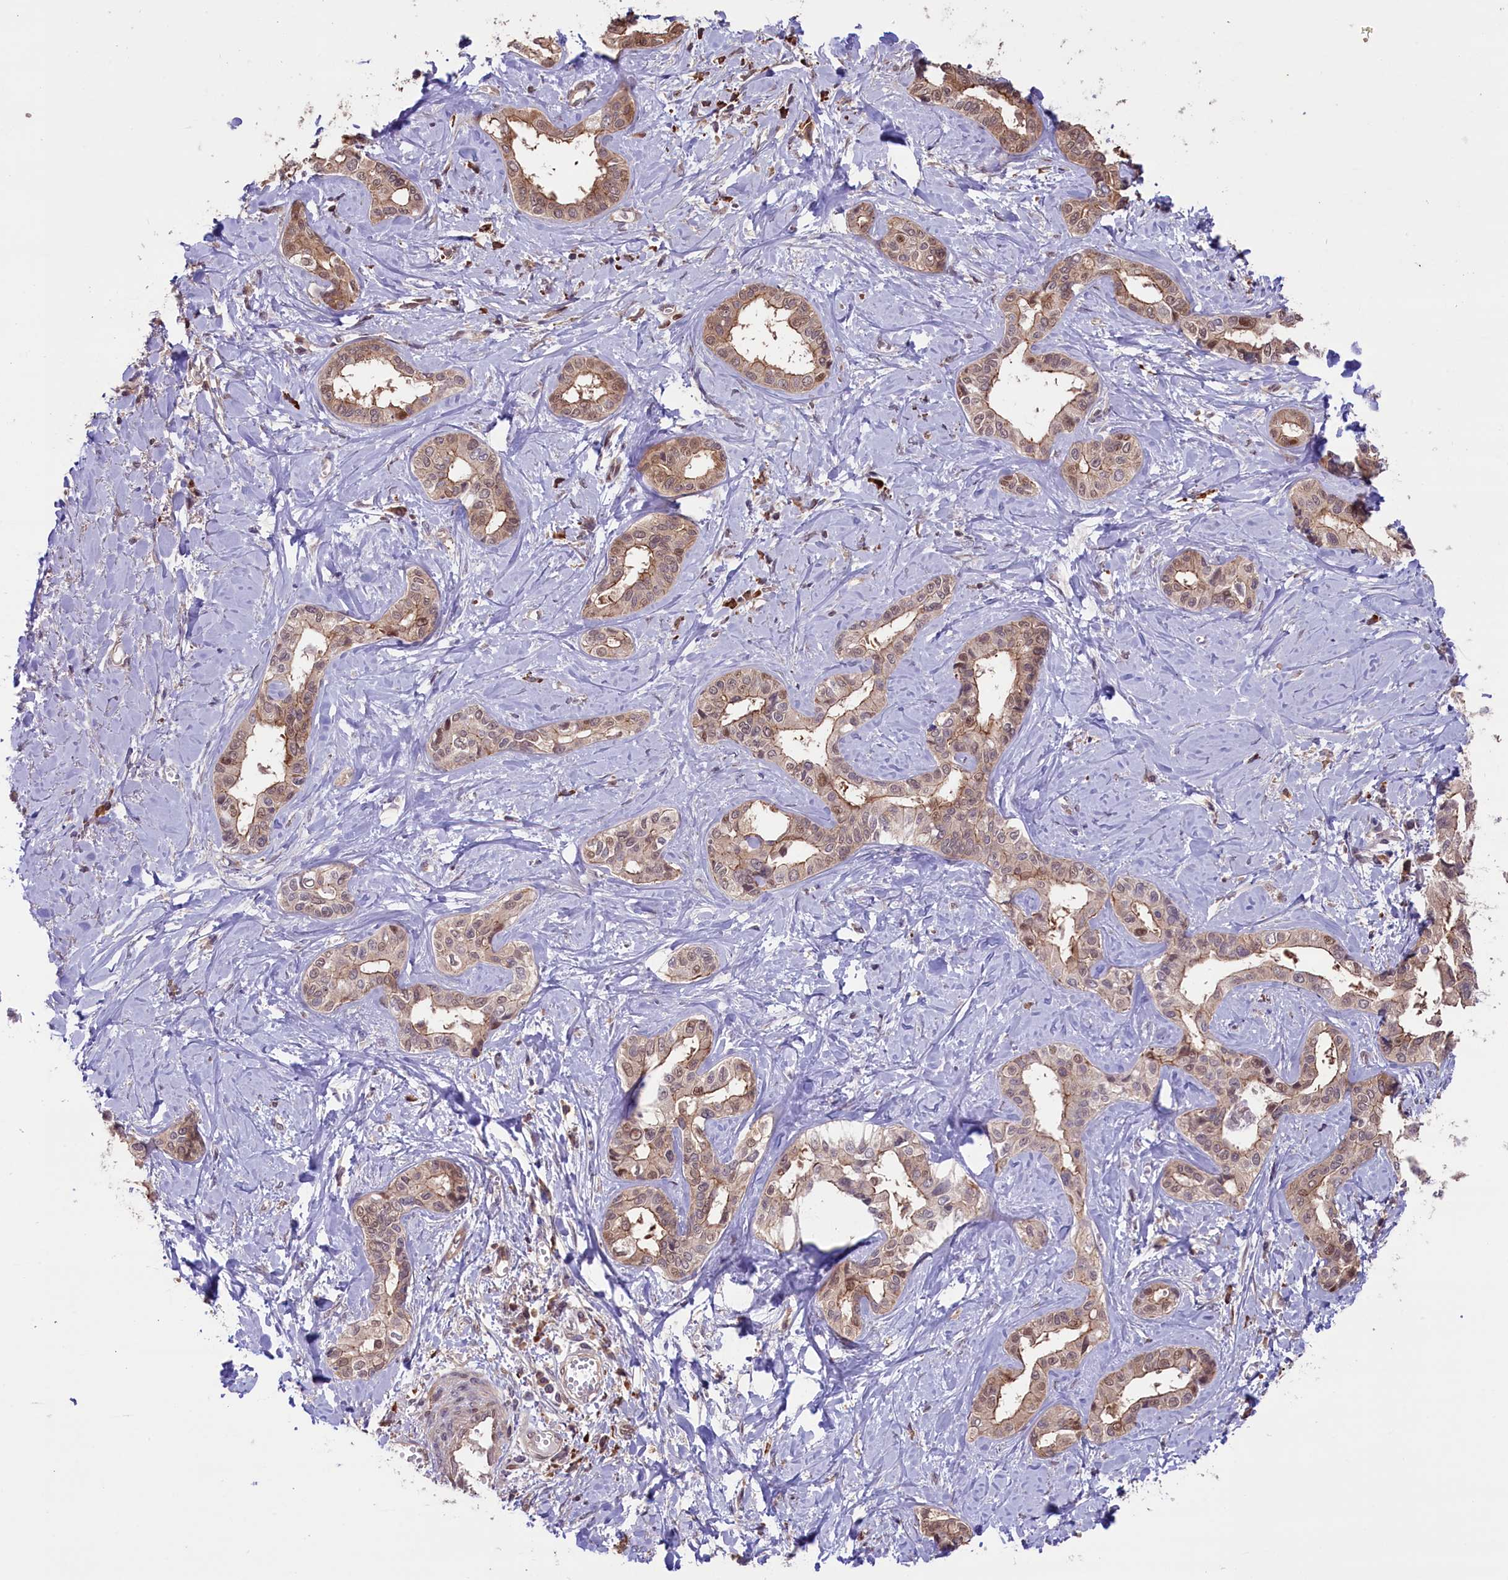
{"staining": {"intensity": "moderate", "quantity": "25%-75%", "location": "cytoplasmic/membranous,nuclear"}, "tissue": "liver cancer", "cell_type": "Tumor cells", "image_type": "cancer", "snomed": [{"axis": "morphology", "description": "Cholangiocarcinoma"}, {"axis": "topography", "description": "Liver"}], "caption": "Protein analysis of liver cancer tissue reveals moderate cytoplasmic/membranous and nuclear expression in about 25%-75% of tumor cells.", "gene": "RIC8A", "patient": {"sex": "female", "age": 77}}